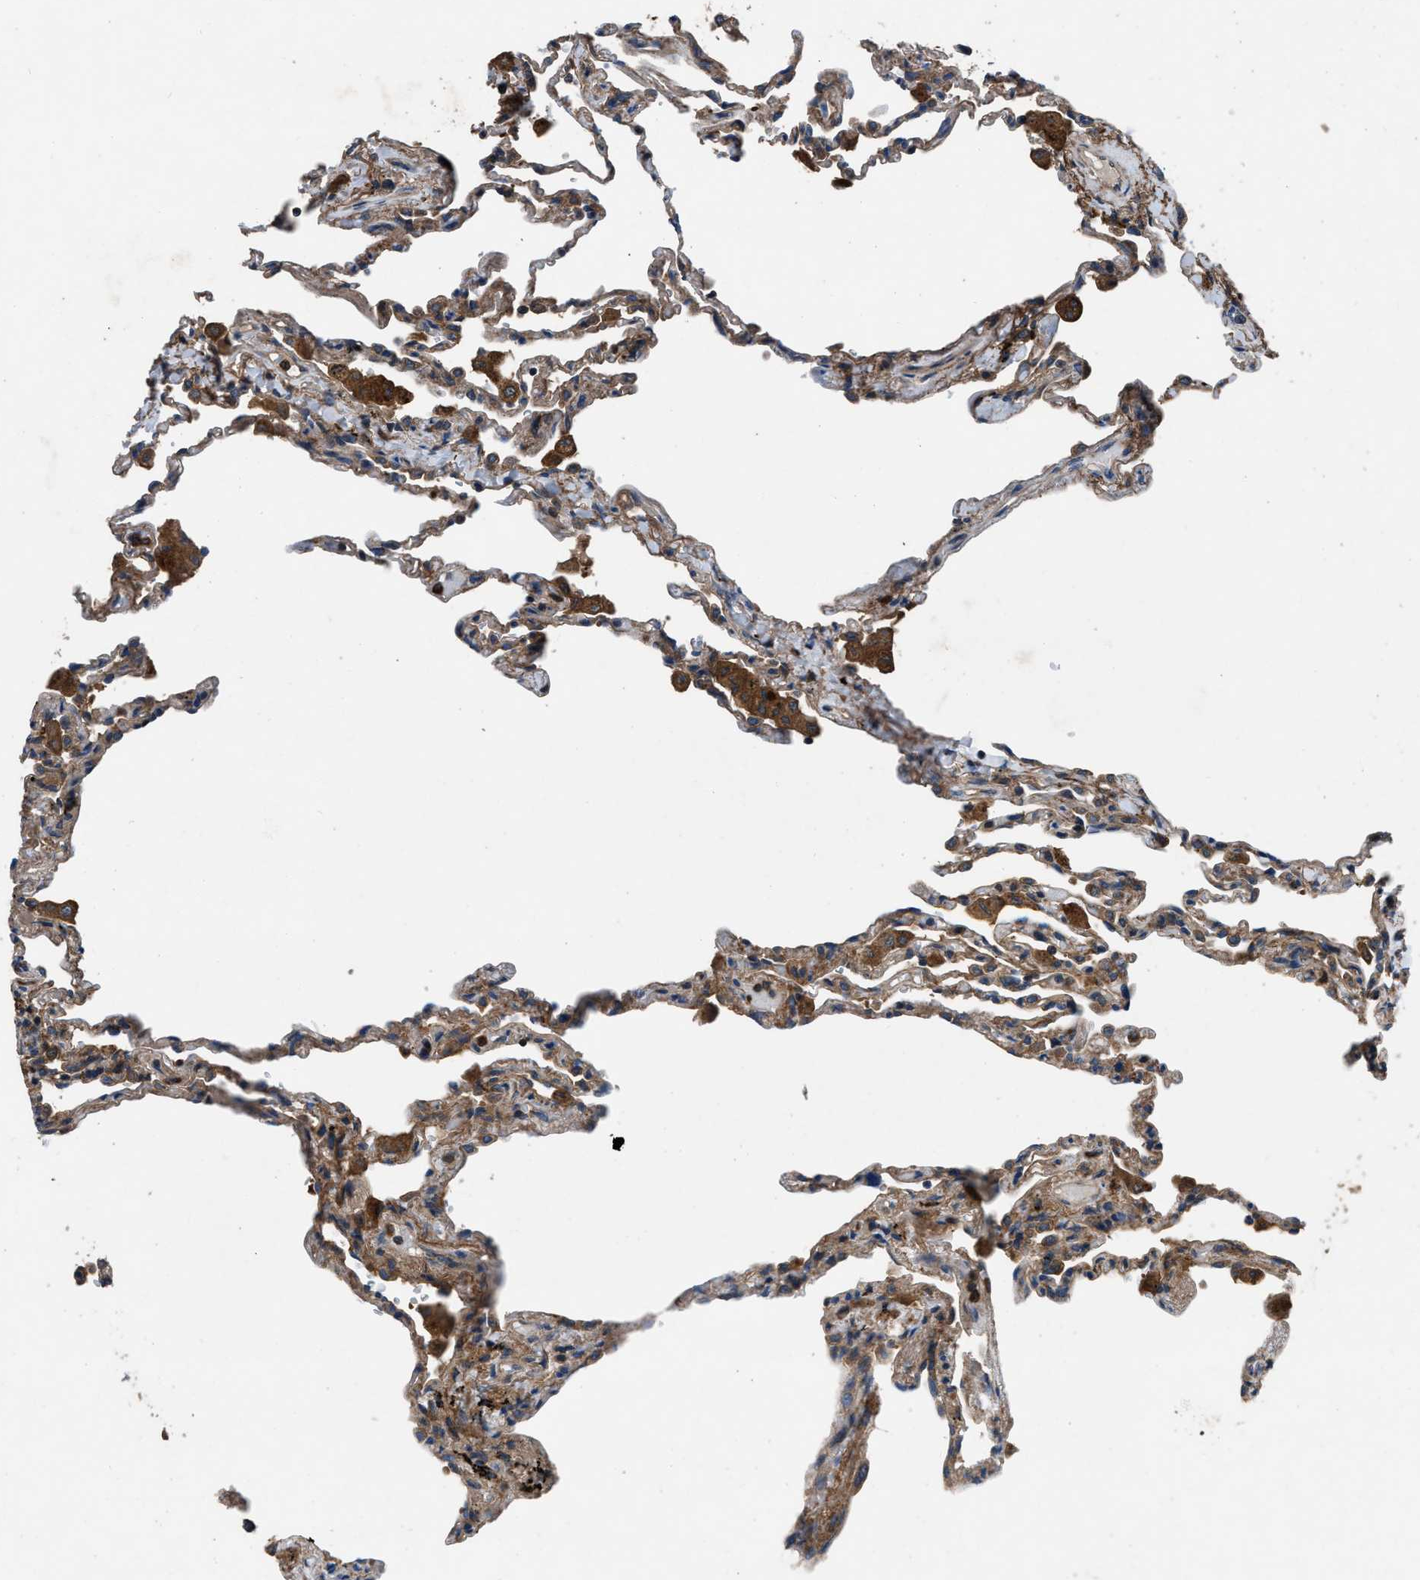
{"staining": {"intensity": "moderate", "quantity": "<25%", "location": "cytoplasmic/membranous"}, "tissue": "lung", "cell_type": "Alveolar cells", "image_type": "normal", "snomed": [{"axis": "morphology", "description": "Normal tissue, NOS"}, {"axis": "topography", "description": "Lung"}], "caption": "Immunohistochemical staining of unremarkable human lung displays low levels of moderate cytoplasmic/membranous staining in approximately <25% of alveolar cells.", "gene": "USP25", "patient": {"sex": "male", "age": 59}}